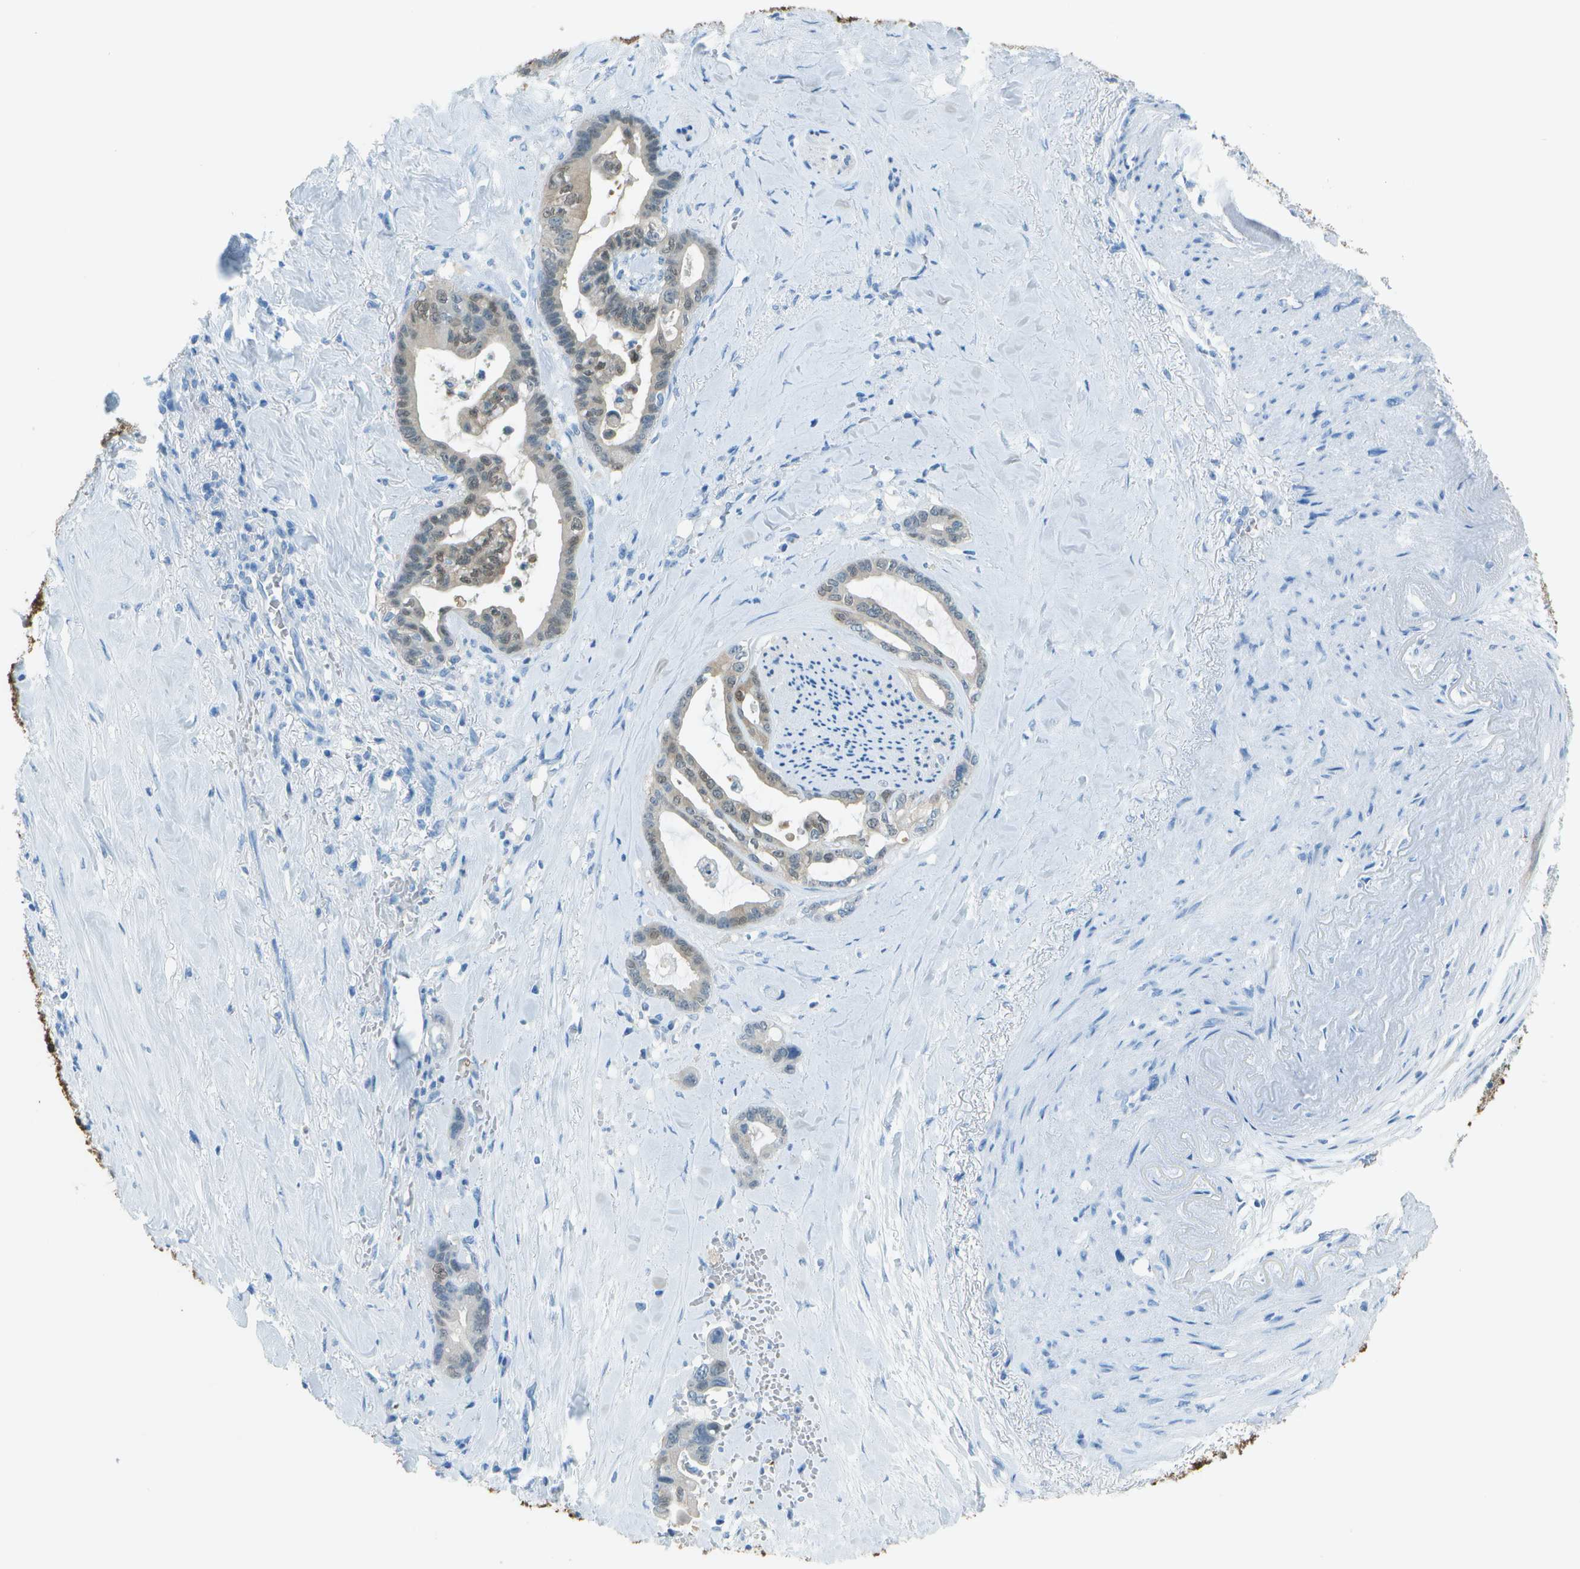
{"staining": {"intensity": "weak", "quantity": "25%-75%", "location": "cytoplasmic/membranous,nuclear"}, "tissue": "pancreatic cancer", "cell_type": "Tumor cells", "image_type": "cancer", "snomed": [{"axis": "morphology", "description": "Adenocarcinoma, NOS"}, {"axis": "topography", "description": "Pancreas"}], "caption": "A brown stain labels weak cytoplasmic/membranous and nuclear expression of a protein in human pancreatic cancer tumor cells.", "gene": "ASL", "patient": {"sex": "male", "age": 70}}